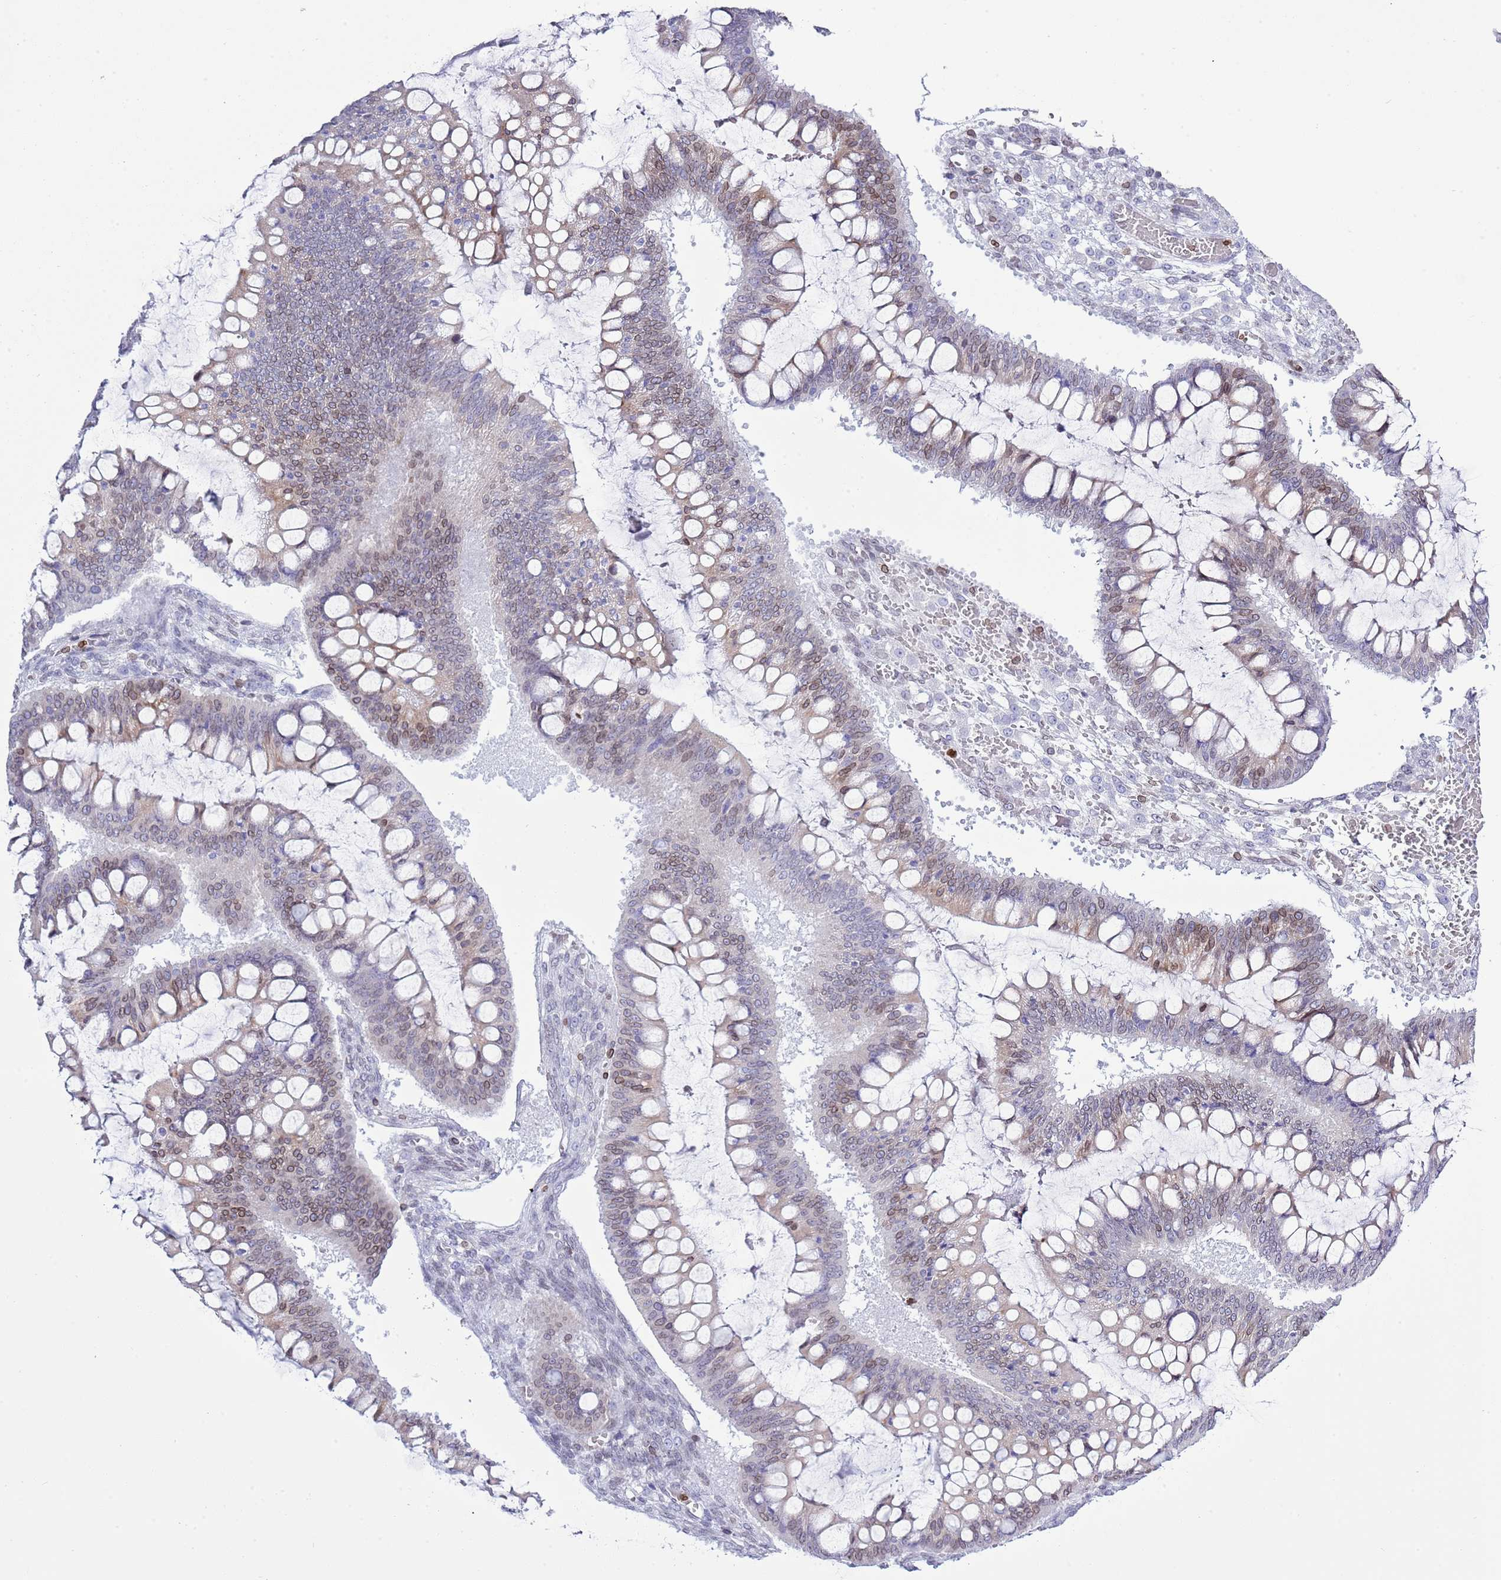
{"staining": {"intensity": "weak", "quantity": "25%-75%", "location": "cytoplasmic/membranous,nuclear"}, "tissue": "ovarian cancer", "cell_type": "Tumor cells", "image_type": "cancer", "snomed": [{"axis": "morphology", "description": "Cystadenocarcinoma, mucinous, NOS"}, {"axis": "topography", "description": "Ovary"}], "caption": "A micrograph showing weak cytoplasmic/membranous and nuclear expression in approximately 25%-75% of tumor cells in ovarian mucinous cystadenocarcinoma, as visualized by brown immunohistochemical staining.", "gene": "LBR", "patient": {"sex": "female", "age": 73}}